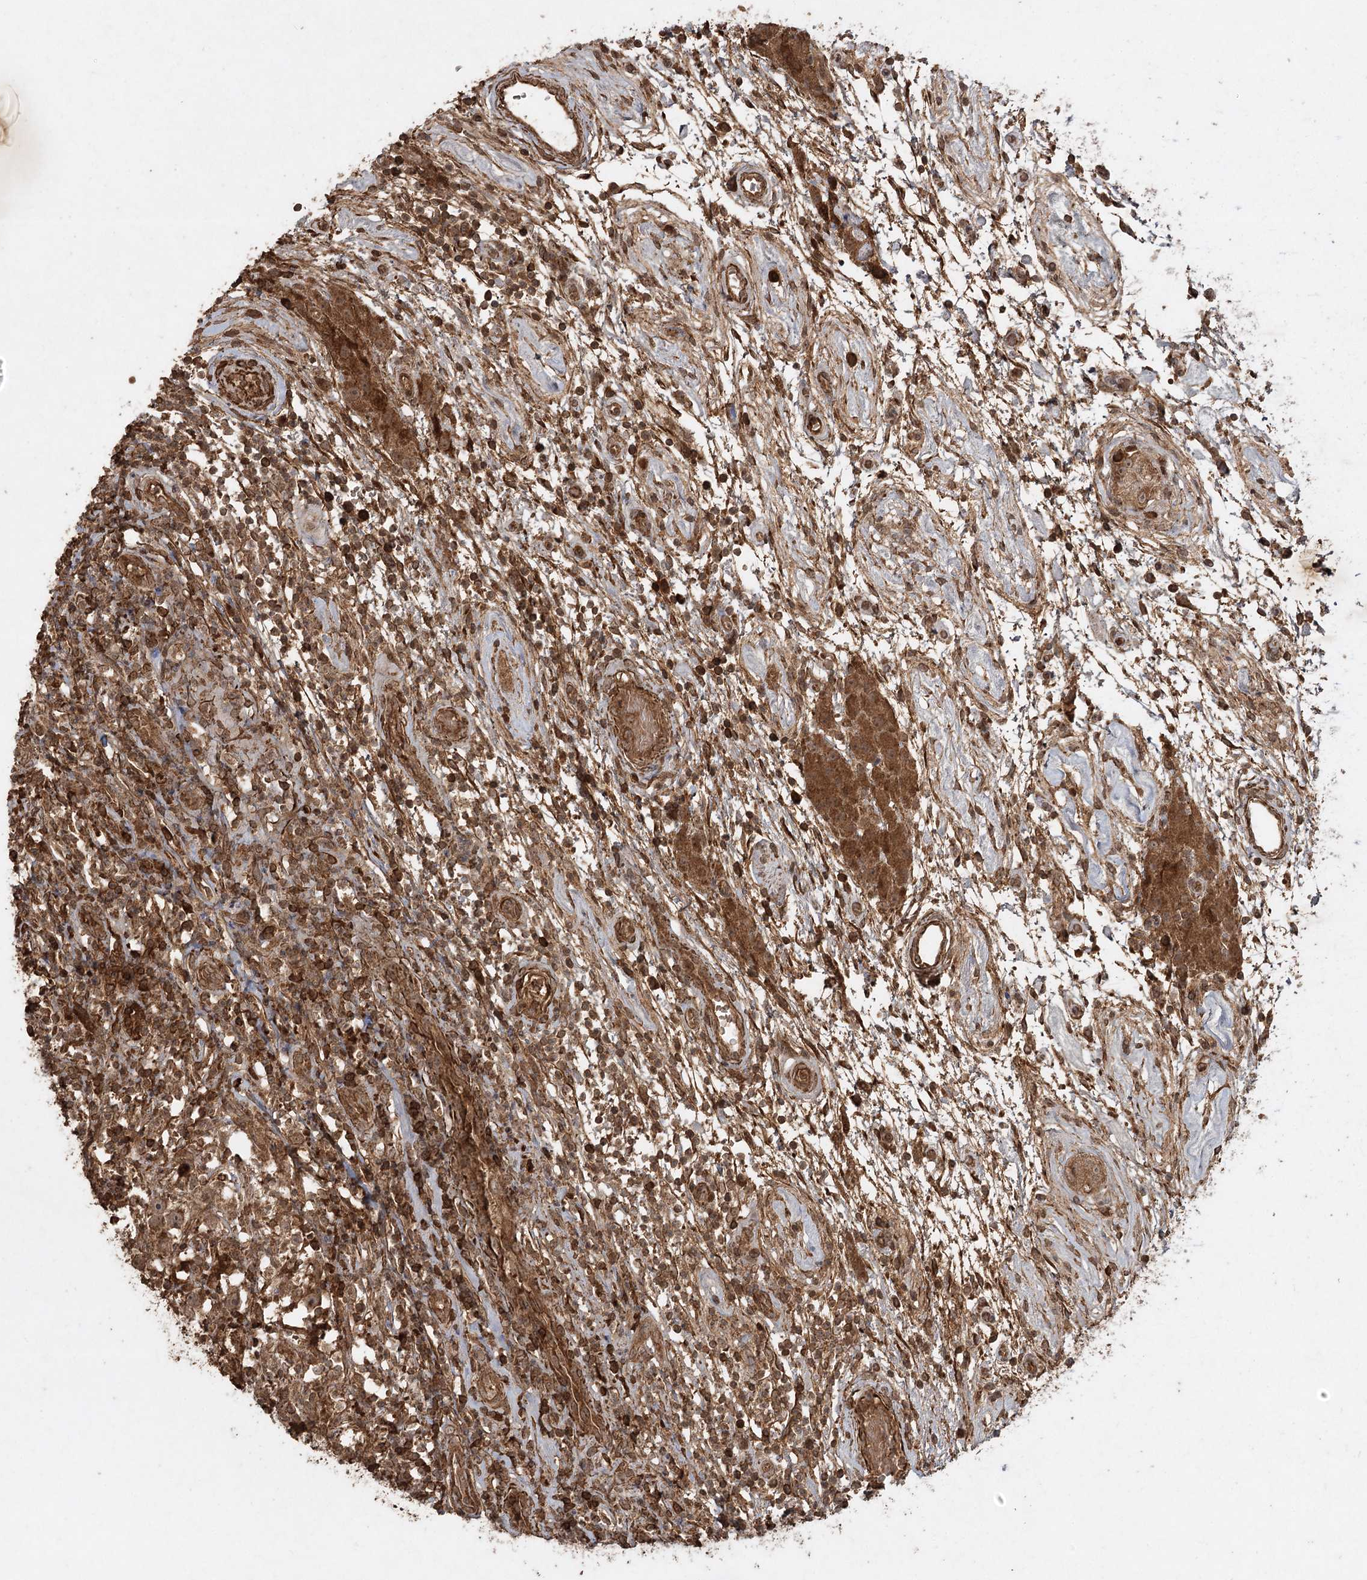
{"staining": {"intensity": "moderate", "quantity": ">75%", "location": "cytoplasmic/membranous"}, "tissue": "testis cancer", "cell_type": "Tumor cells", "image_type": "cancer", "snomed": [{"axis": "morphology", "description": "Seminoma, NOS"}, {"axis": "topography", "description": "Testis"}], "caption": "This is a micrograph of IHC staining of testis cancer, which shows moderate staining in the cytoplasmic/membranous of tumor cells.", "gene": "ARL13A", "patient": {"sex": "male", "age": 49}}